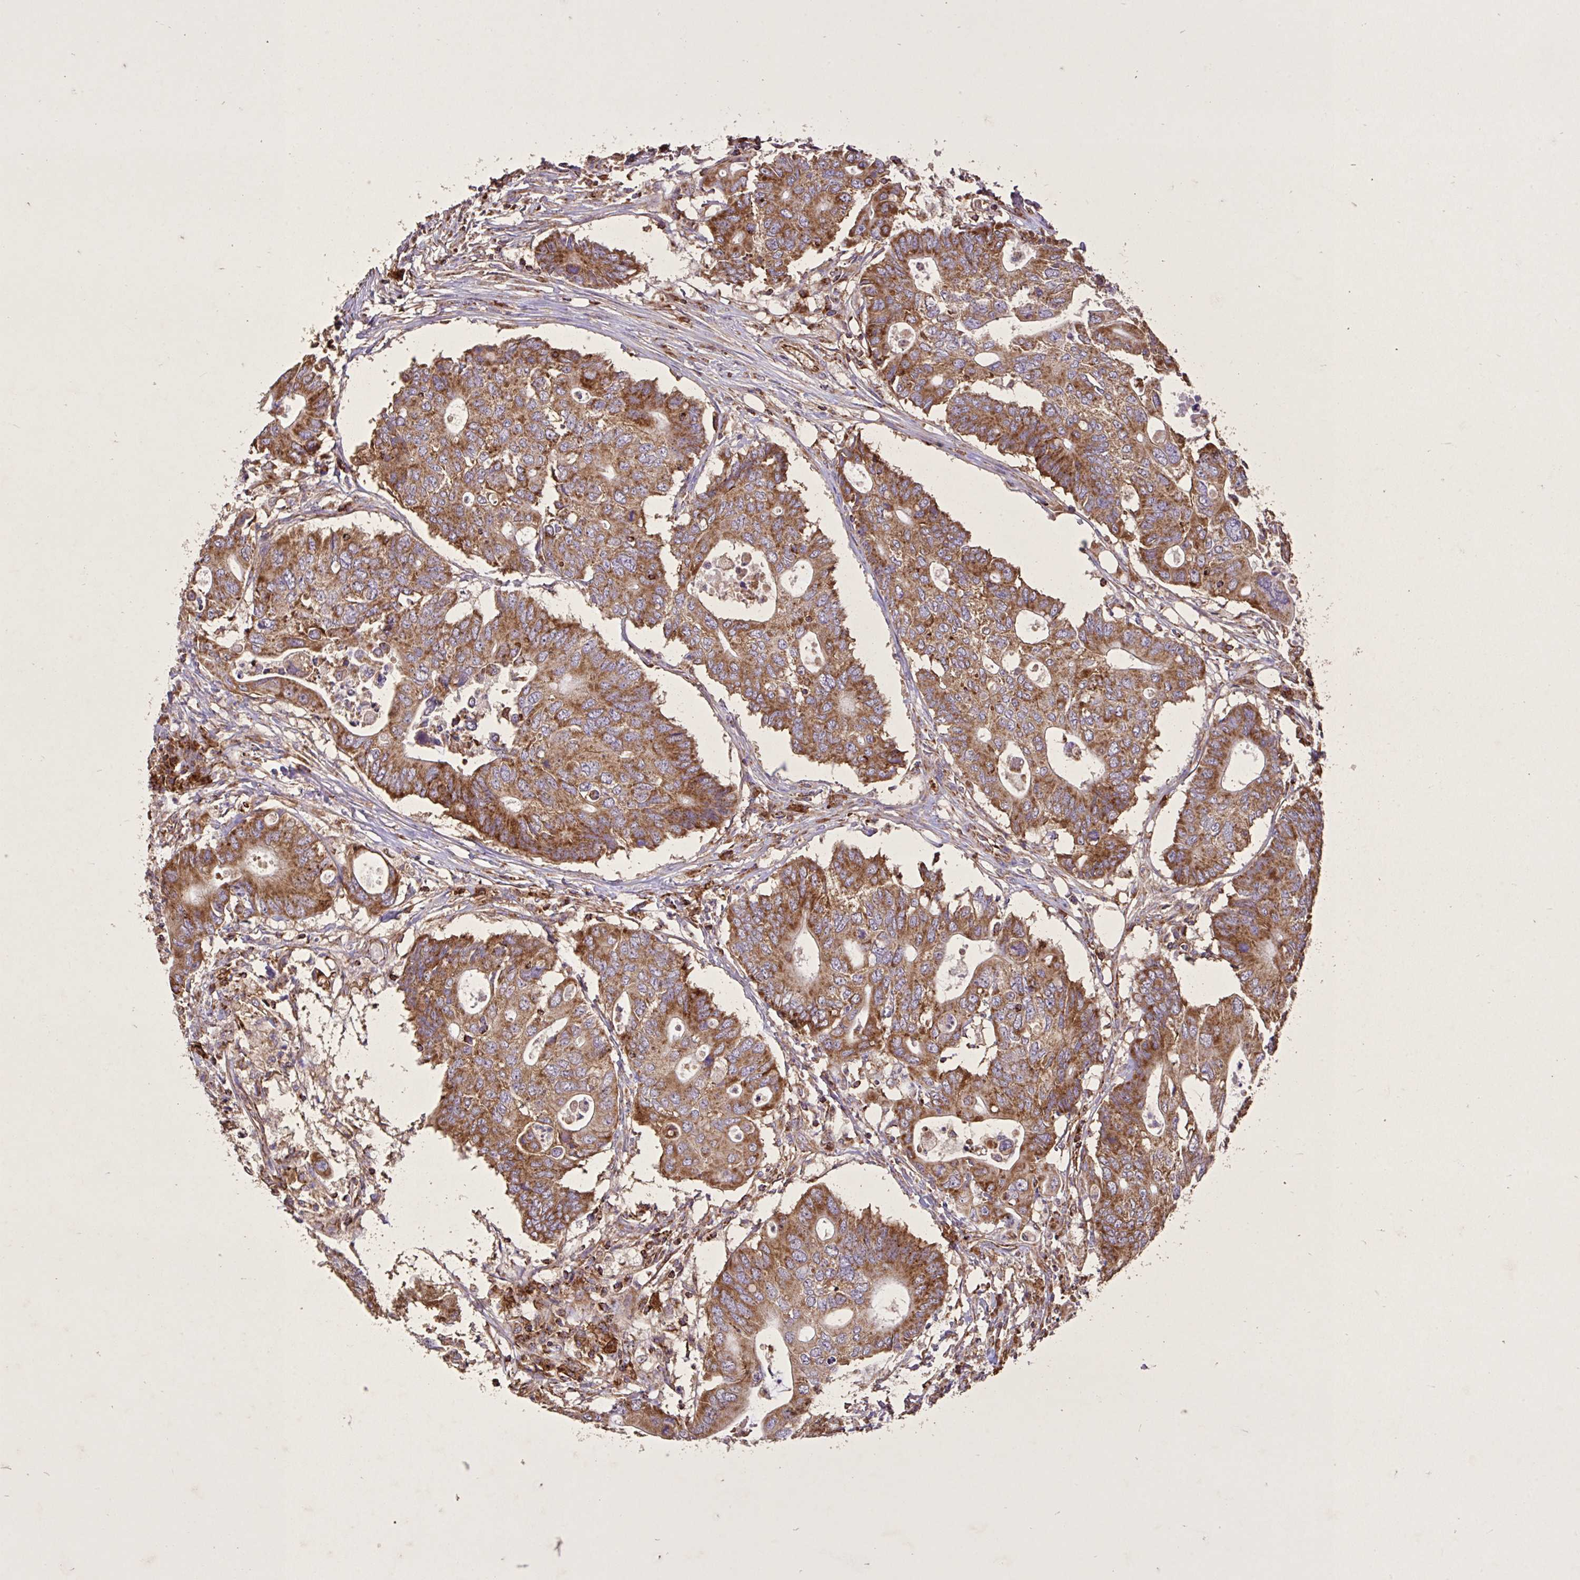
{"staining": {"intensity": "moderate", "quantity": ">75%", "location": "cytoplasmic/membranous"}, "tissue": "colorectal cancer", "cell_type": "Tumor cells", "image_type": "cancer", "snomed": [{"axis": "morphology", "description": "Adenocarcinoma, NOS"}, {"axis": "topography", "description": "Colon"}], "caption": "Immunohistochemistry (IHC) image of neoplastic tissue: colorectal cancer (adenocarcinoma) stained using IHC exhibits medium levels of moderate protein expression localized specifically in the cytoplasmic/membranous of tumor cells, appearing as a cytoplasmic/membranous brown color.", "gene": "AGK", "patient": {"sex": "male", "age": 71}}